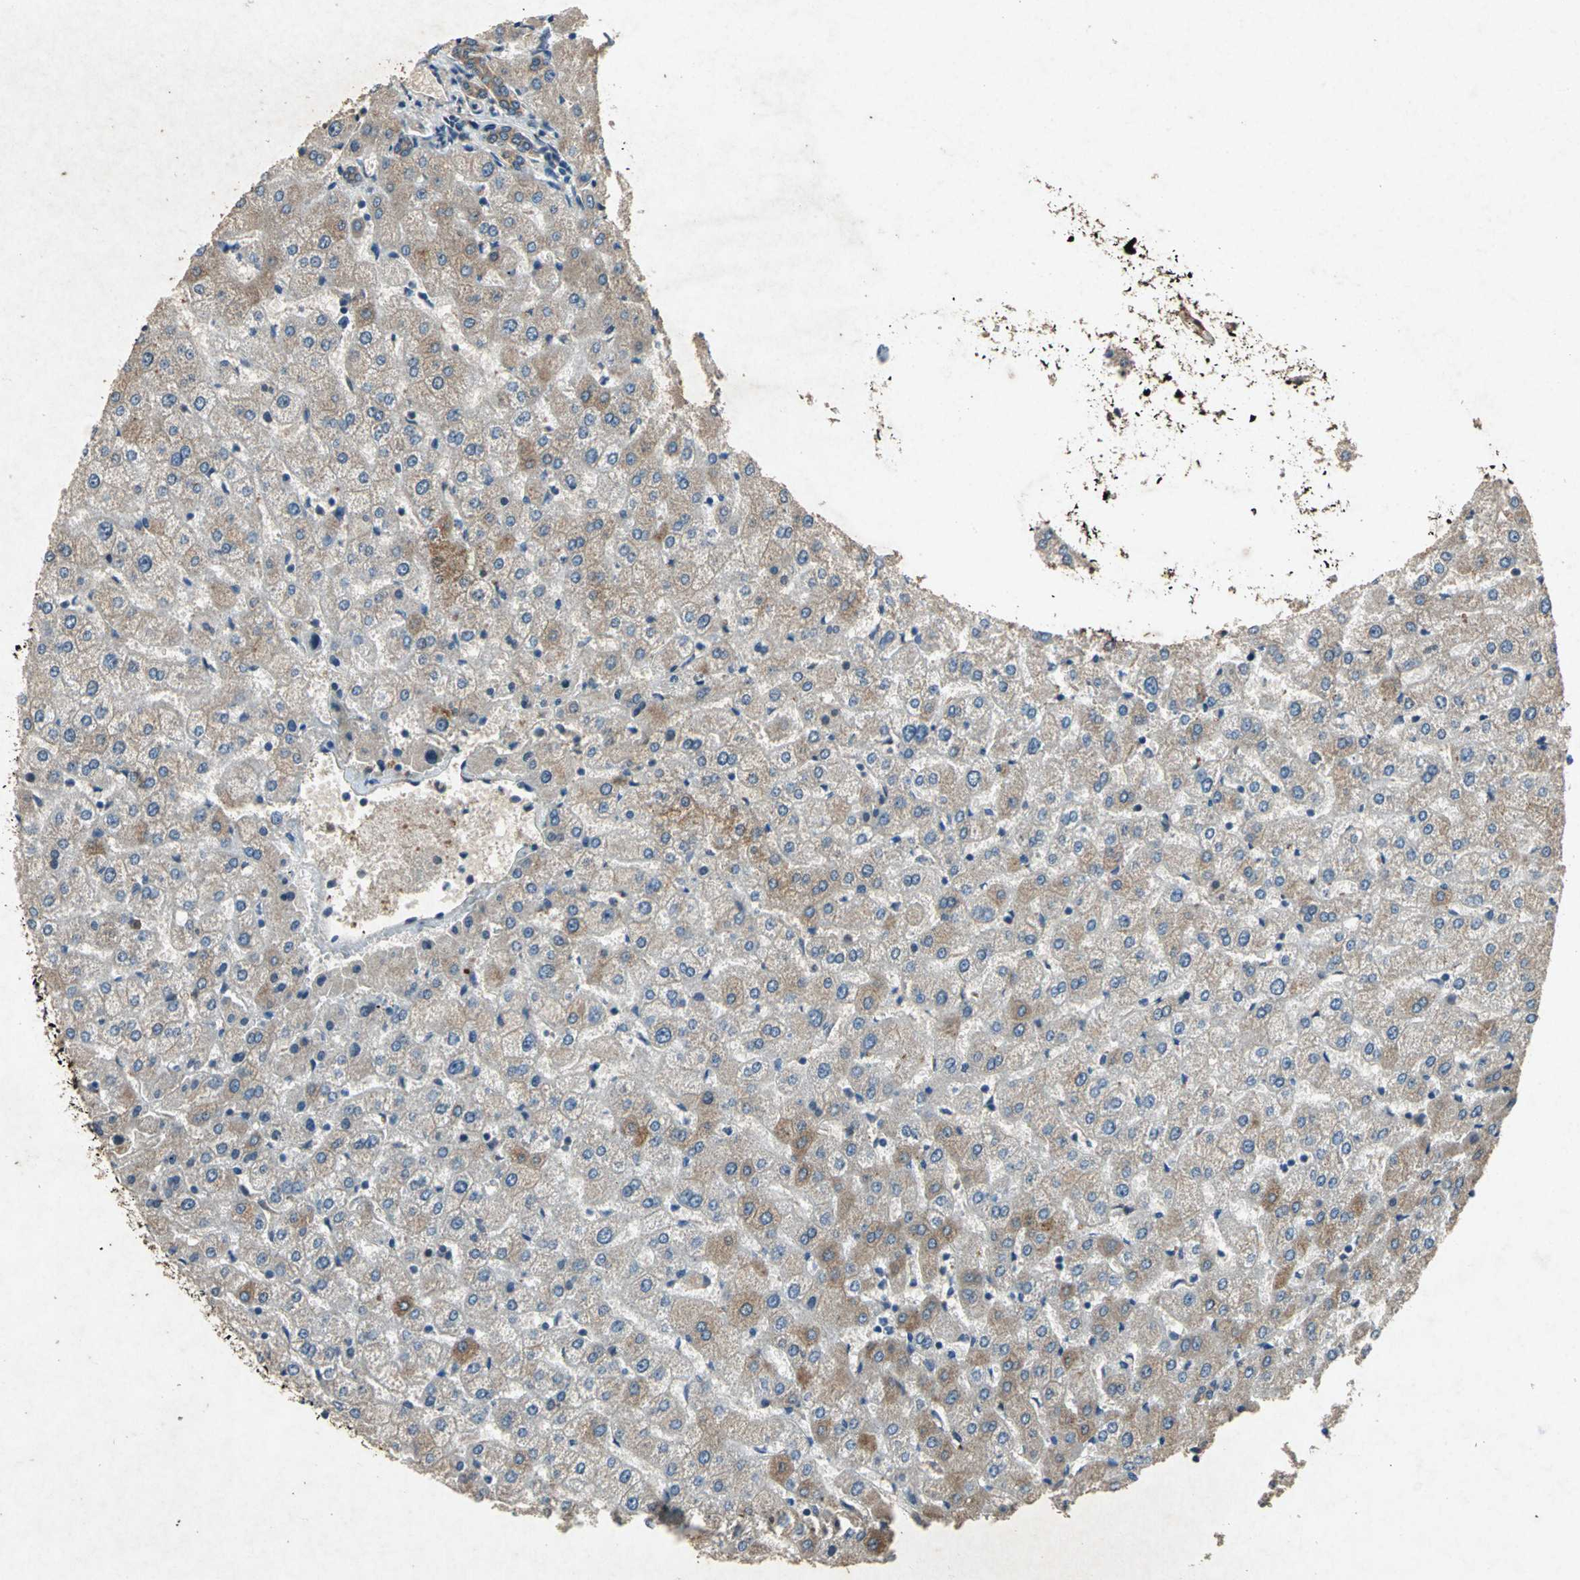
{"staining": {"intensity": "moderate", "quantity": ">75%", "location": "cytoplasmic/membranous"}, "tissue": "liver", "cell_type": "Cholangiocytes", "image_type": "normal", "snomed": [{"axis": "morphology", "description": "Normal tissue, NOS"}, {"axis": "morphology", "description": "Fibrosis, NOS"}, {"axis": "topography", "description": "Liver"}], "caption": "A medium amount of moderate cytoplasmic/membranous expression is seen in approximately >75% of cholangiocytes in benign liver.", "gene": "HSP90AB1", "patient": {"sex": "female", "age": 29}}